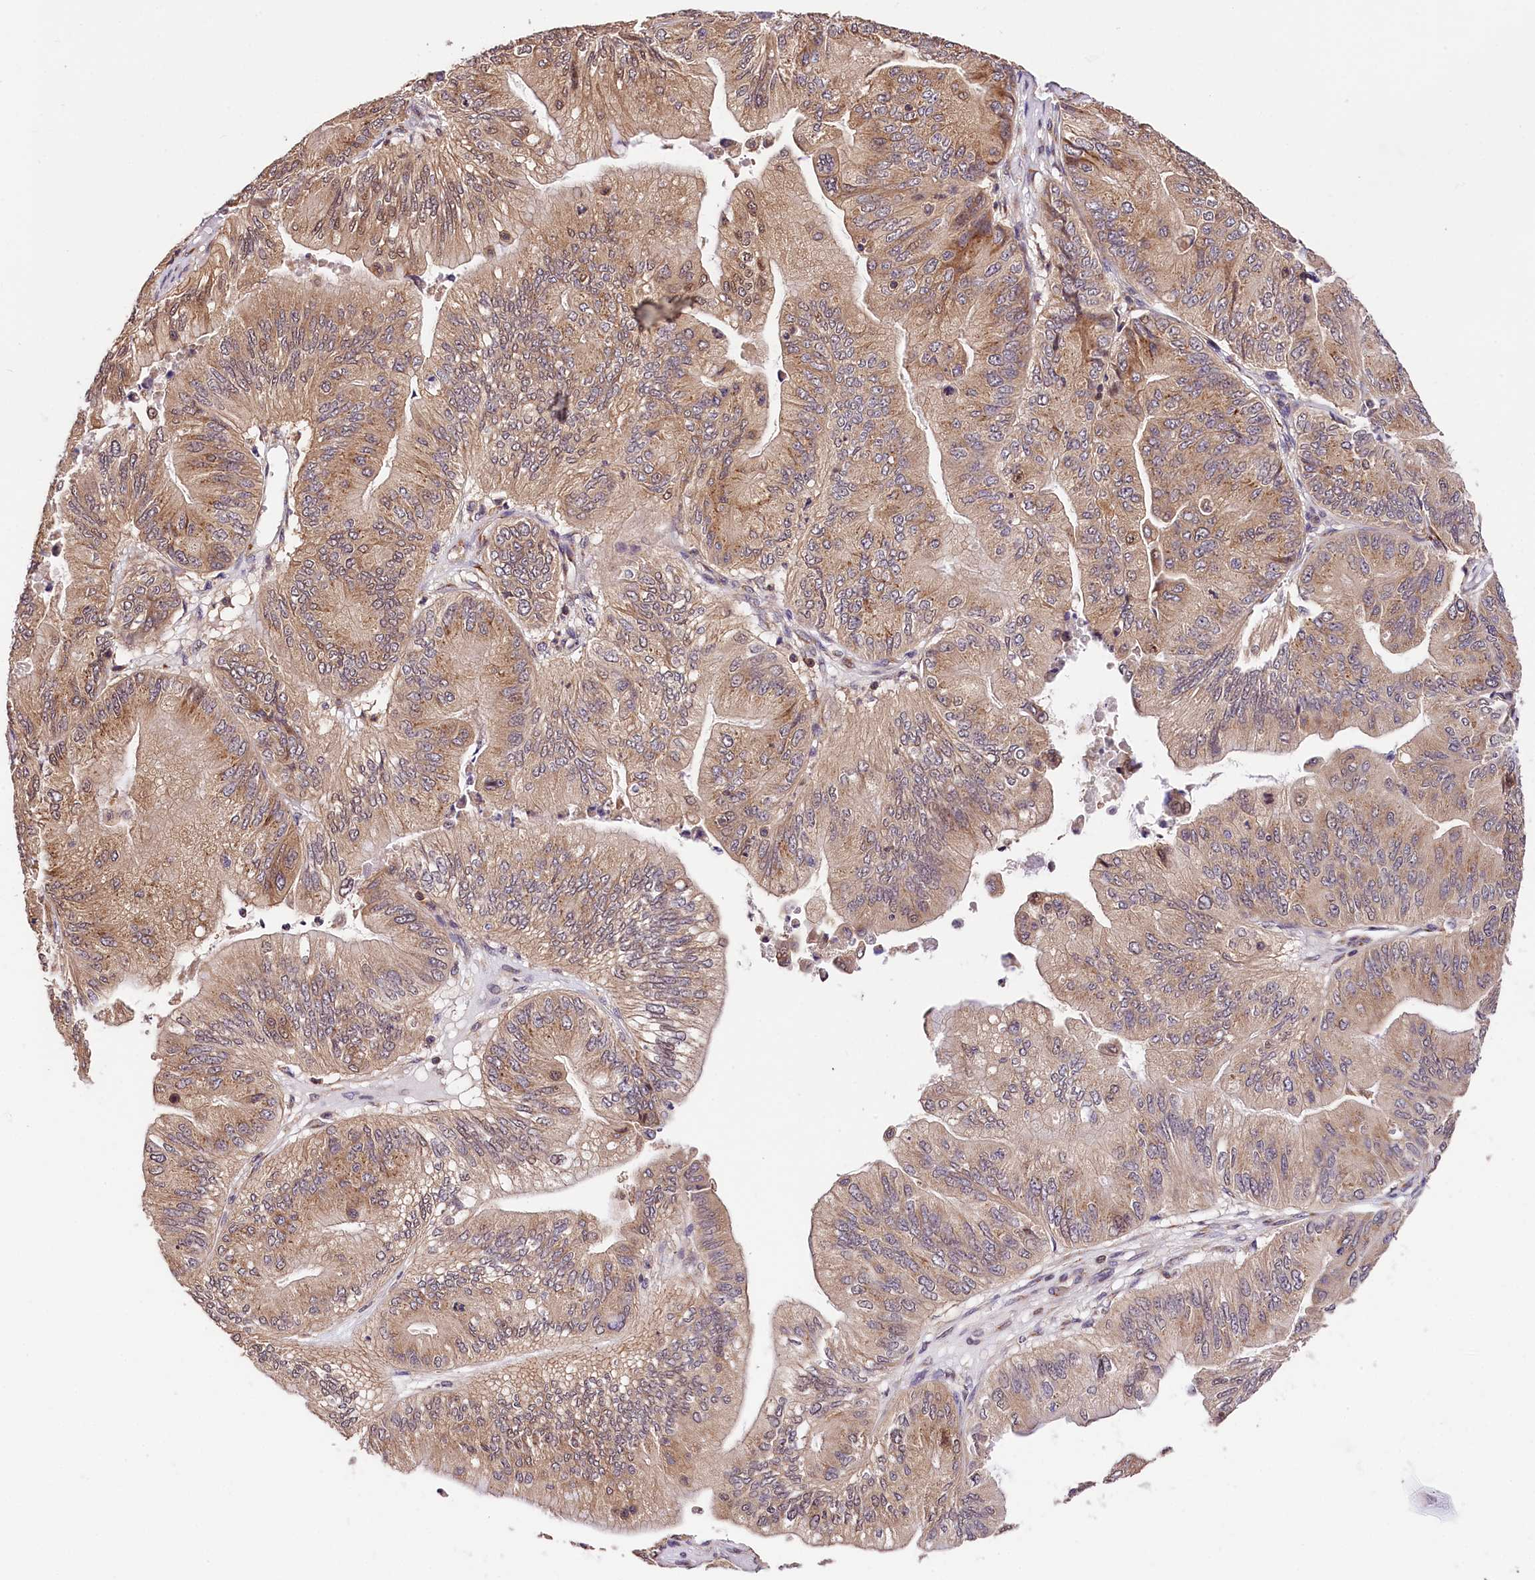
{"staining": {"intensity": "moderate", "quantity": "25%-75%", "location": "cytoplasmic/membranous"}, "tissue": "ovarian cancer", "cell_type": "Tumor cells", "image_type": "cancer", "snomed": [{"axis": "morphology", "description": "Cystadenocarcinoma, mucinous, NOS"}, {"axis": "topography", "description": "Ovary"}], "caption": "Protein staining by immunohistochemistry shows moderate cytoplasmic/membranous positivity in approximately 25%-75% of tumor cells in ovarian cancer.", "gene": "CHORDC1", "patient": {"sex": "female", "age": 61}}